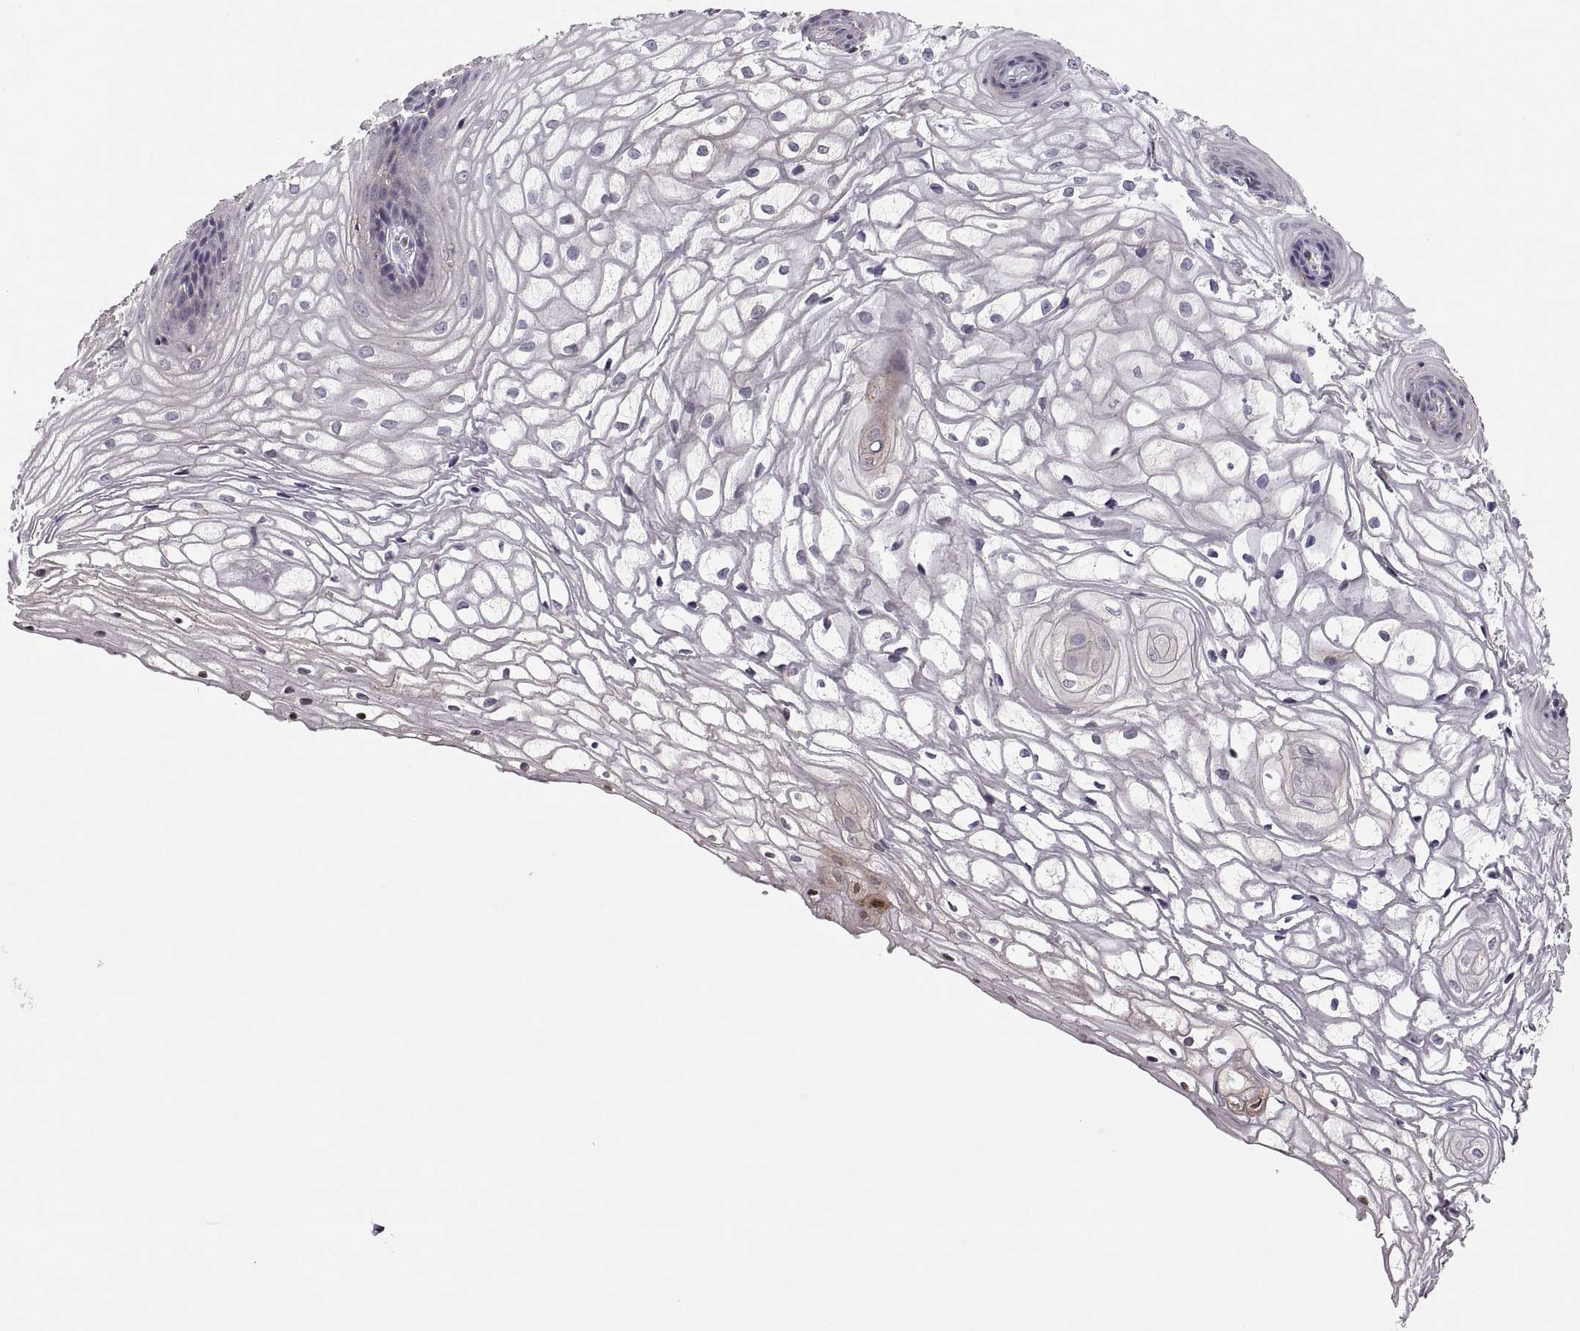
{"staining": {"intensity": "negative", "quantity": "none", "location": "none"}, "tissue": "vagina", "cell_type": "Squamous epithelial cells", "image_type": "normal", "snomed": [{"axis": "morphology", "description": "Normal tissue, NOS"}, {"axis": "topography", "description": "Vagina"}], "caption": "Immunohistochemistry image of unremarkable vagina stained for a protein (brown), which reveals no staining in squamous epithelial cells.", "gene": "EZR", "patient": {"sex": "female", "age": 34}}